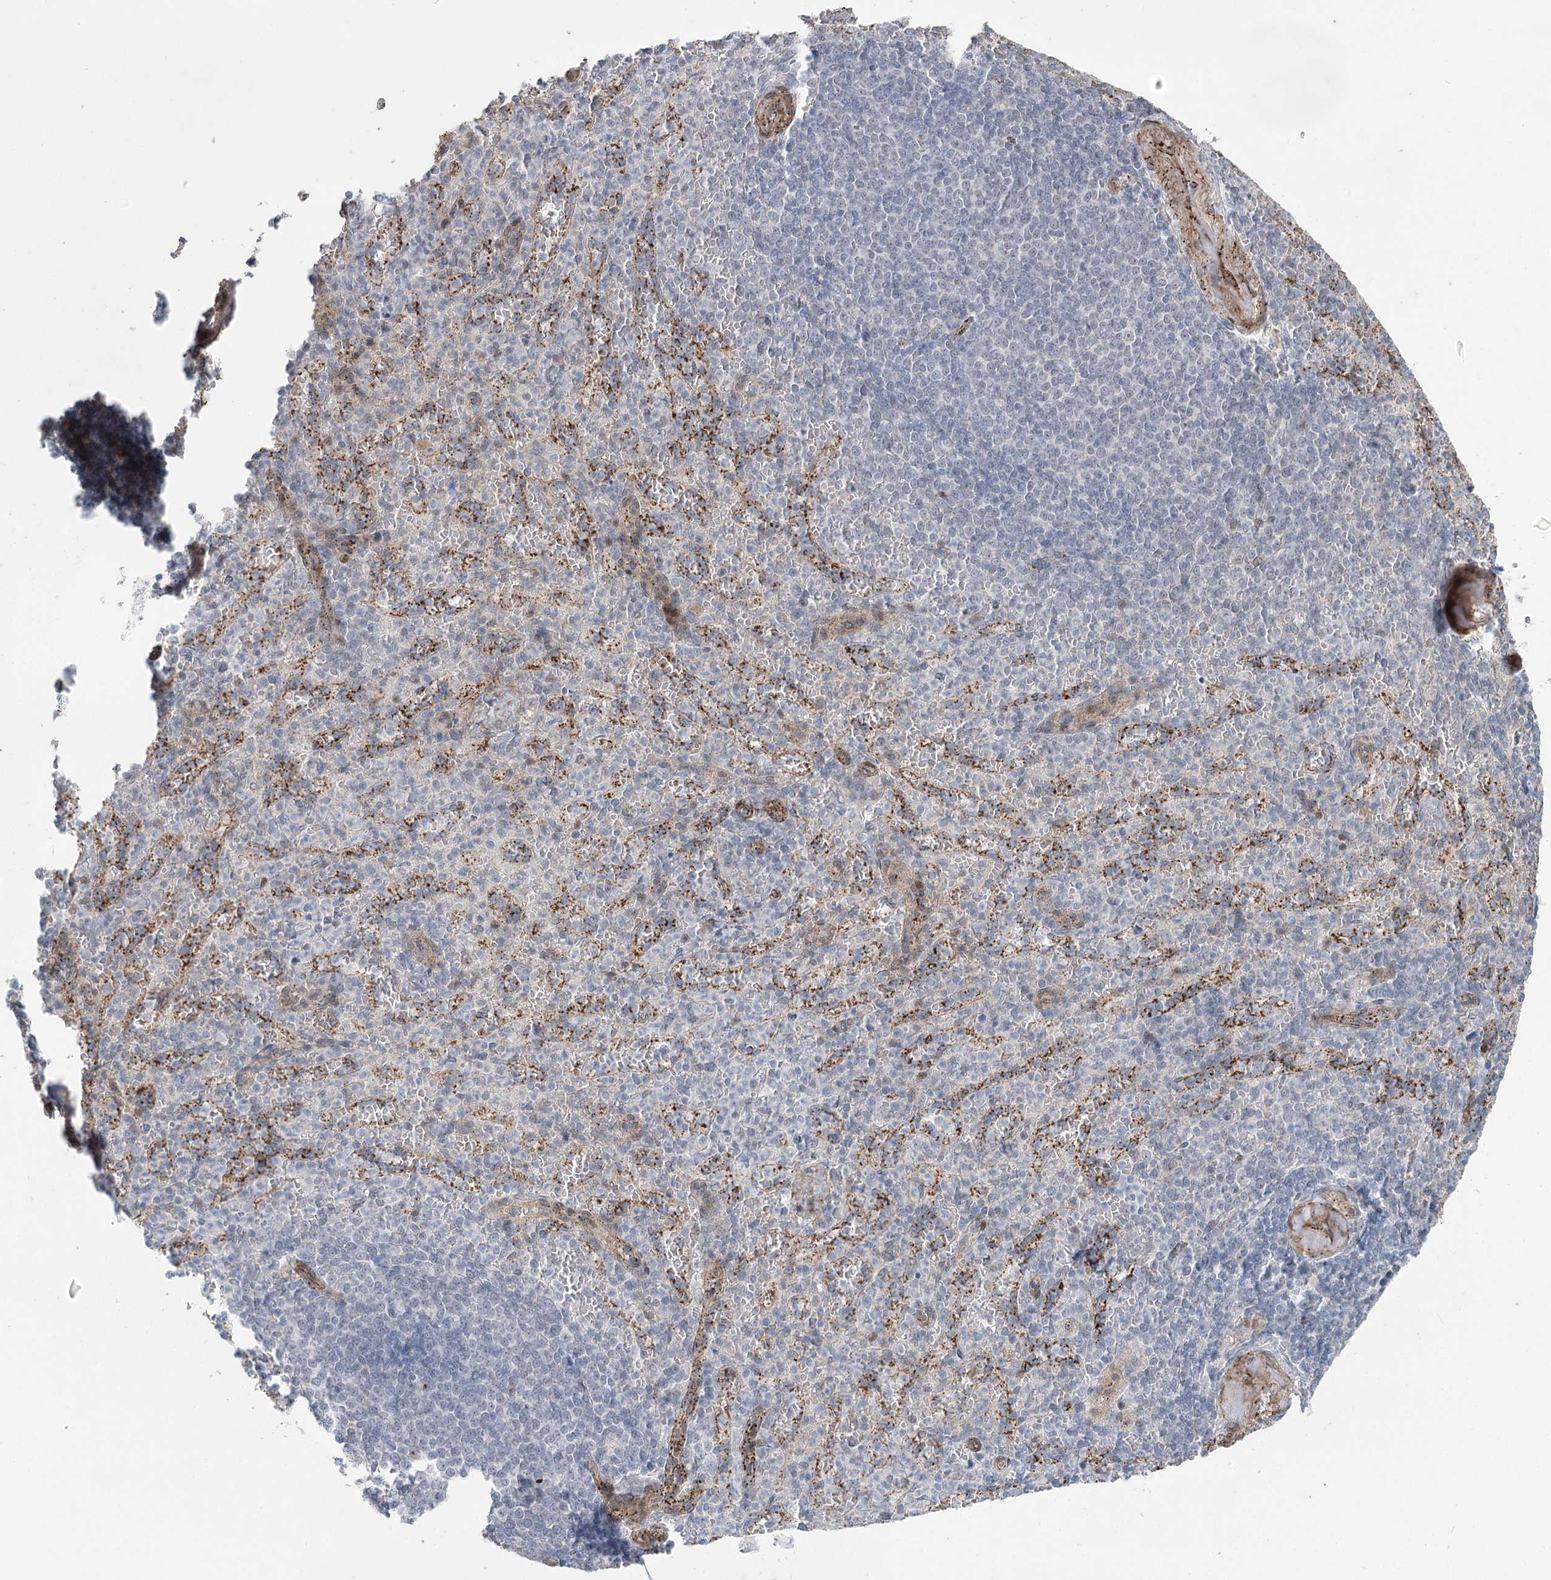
{"staining": {"intensity": "negative", "quantity": "none", "location": "none"}, "tissue": "spleen", "cell_type": "Cells in red pulp", "image_type": "normal", "snomed": [{"axis": "morphology", "description": "Normal tissue, NOS"}, {"axis": "topography", "description": "Spleen"}], "caption": "This is an immunohistochemistry photomicrograph of benign human spleen. There is no positivity in cells in red pulp.", "gene": "AMTN", "patient": {"sex": "female", "age": 74}}